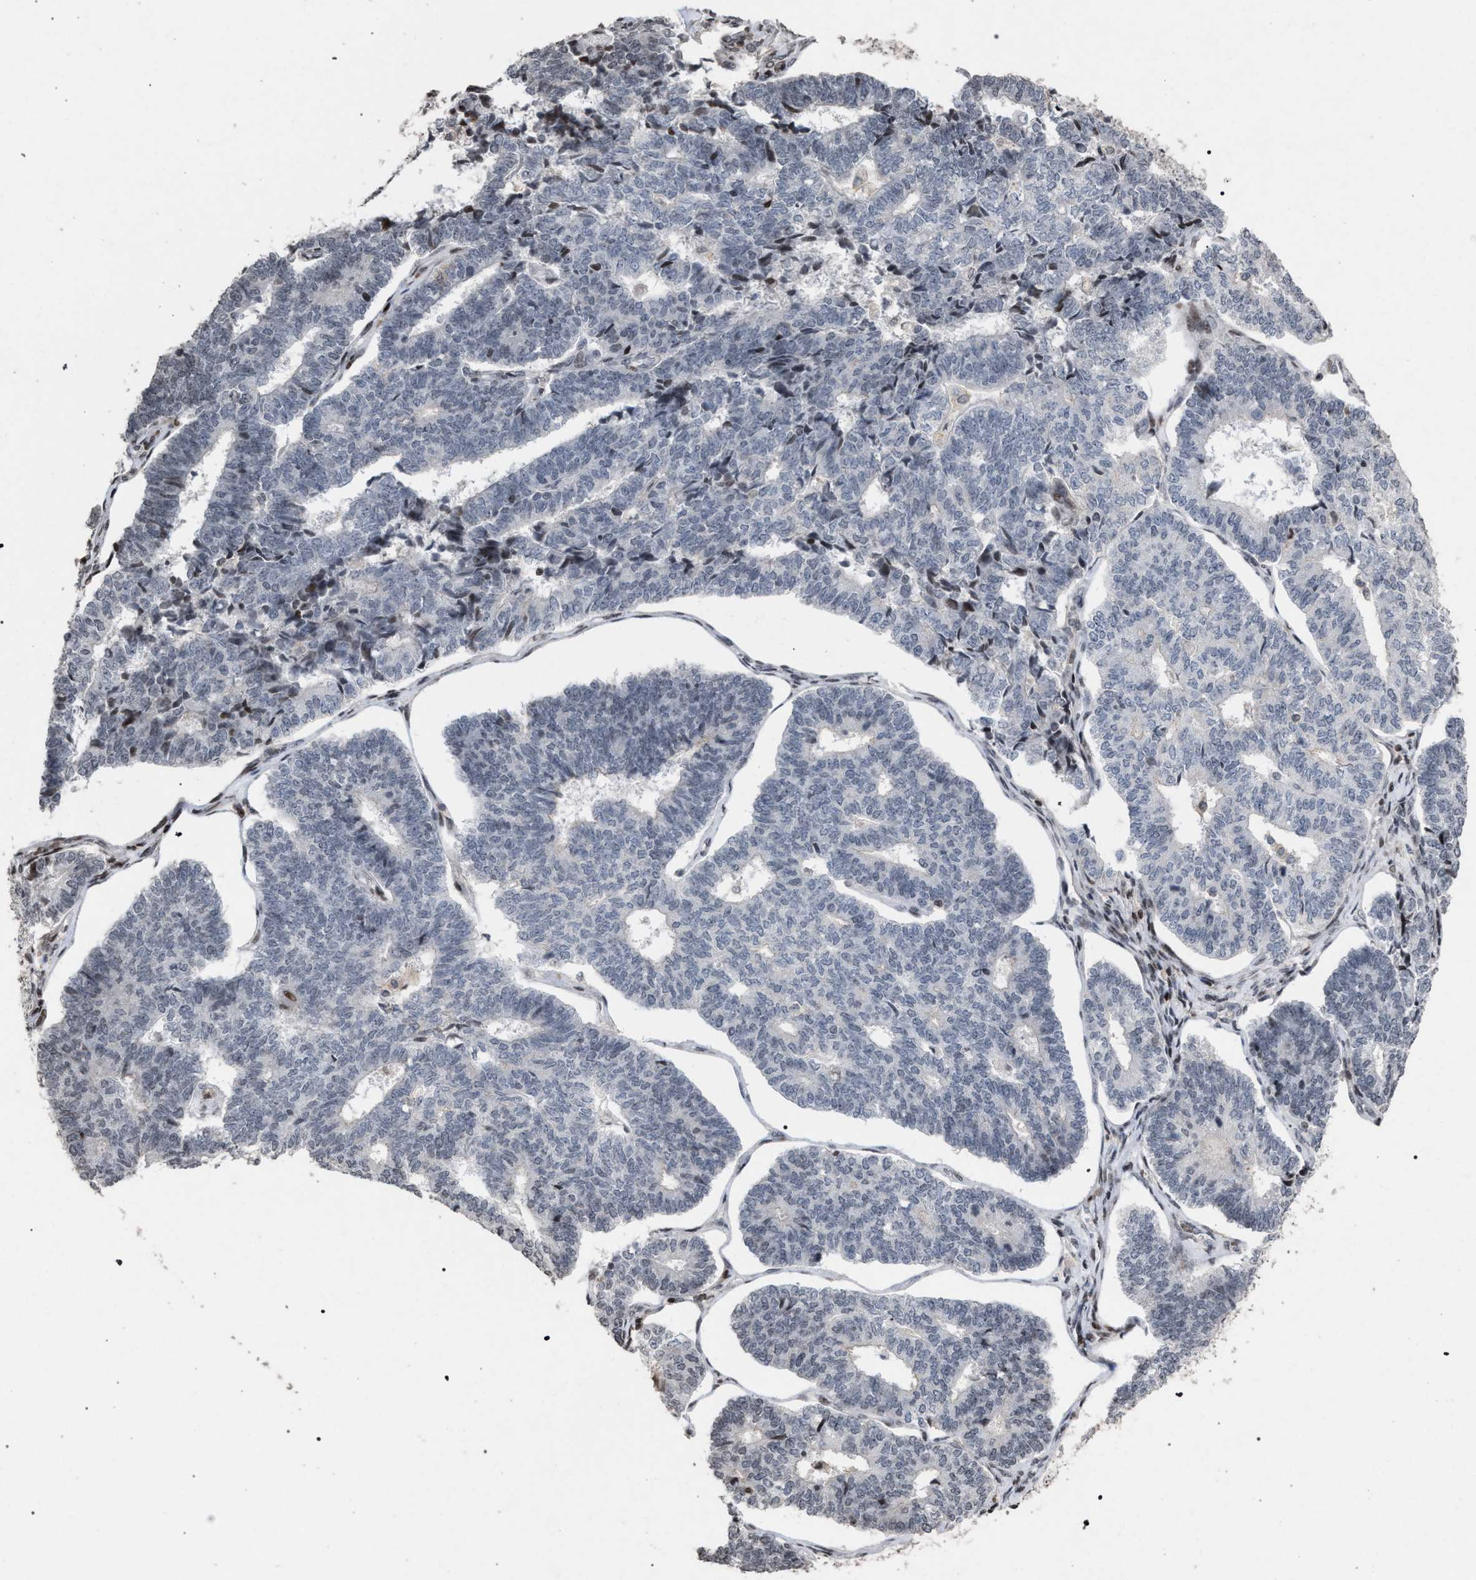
{"staining": {"intensity": "negative", "quantity": "none", "location": "none"}, "tissue": "endometrial cancer", "cell_type": "Tumor cells", "image_type": "cancer", "snomed": [{"axis": "morphology", "description": "Adenocarcinoma, NOS"}, {"axis": "topography", "description": "Endometrium"}], "caption": "Tumor cells show no significant positivity in adenocarcinoma (endometrial).", "gene": "FOXD3", "patient": {"sex": "female", "age": 70}}